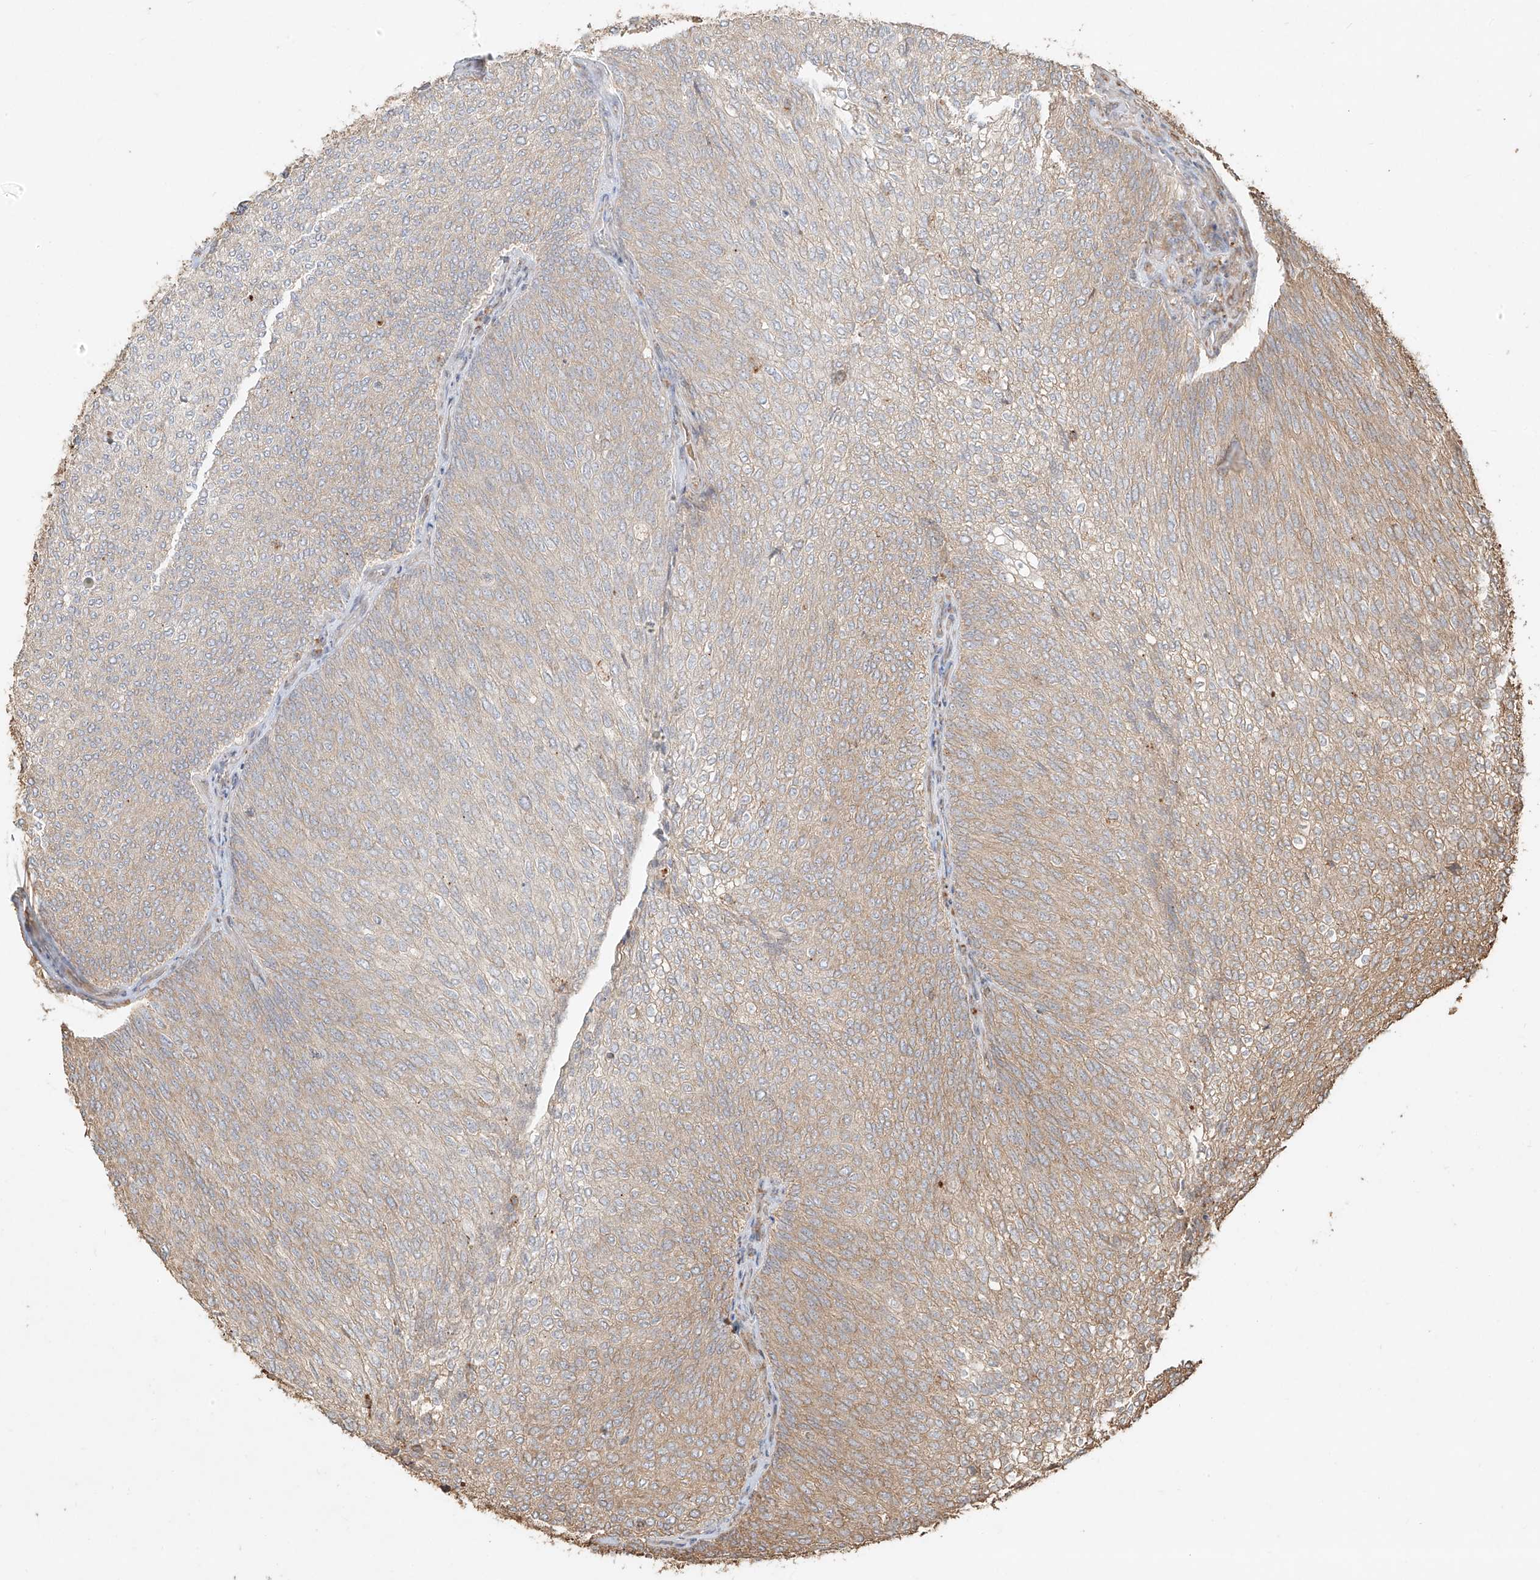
{"staining": {"intensity": "moderate", "quantity": "25%-75%", "location": "cytoplasmic/membranous"}, "tissue": "urothelial cancer", "cell_type": "Tumor cells", "image_type": "cancer", "snomed": [{"axis": "morphology", "description": "Urothelial carcinoma, Low grade"}, {"axis": "topography", "description": "Urinary bladder"}], "caption": "Protein staining by immunohistochemistry reveals moderate cytoplasmic/membranous positivity in approximately 25%-75% of tumor cells in urothelial cancer.", "gene": "EFNB1", "patient": {"sex": "female", "age": 79}}